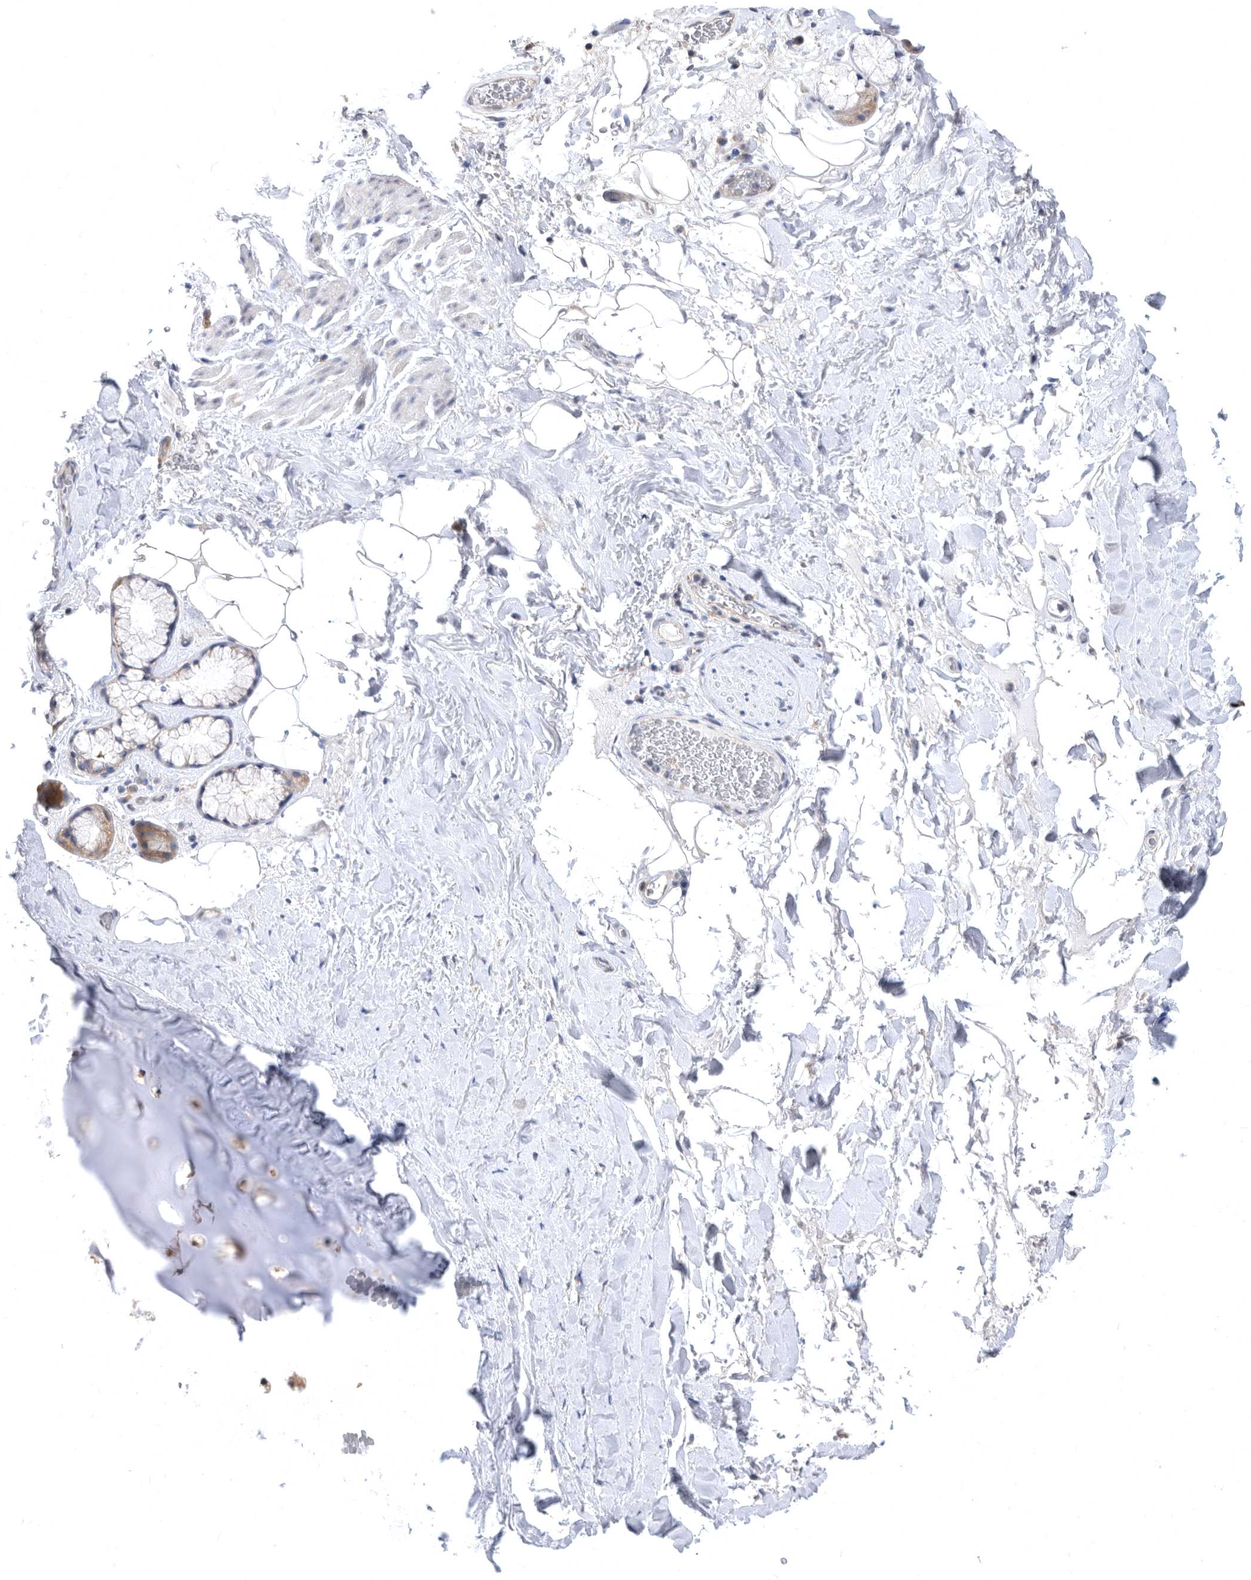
{"staining": {"intensity": "negative", "quantity": "none", "location": "none"}, "tissue": "adipose tissue", "cell_type": "Adipocytes", "image_type": "normal", "snomed": [{"axis": "morphology", "description": "Normal tissue, NOS"}, {"axis": "topography", "description": "Cartilage tissue"}], "caption": "DAB immunohistochemical staining of unremarkable adipose tissue reveals no significant expression in adipocytes. (DAB immunohistochemistry, high magnification).", "gene": "CCT4", "patient": {"sex": "female", "age": 63}}